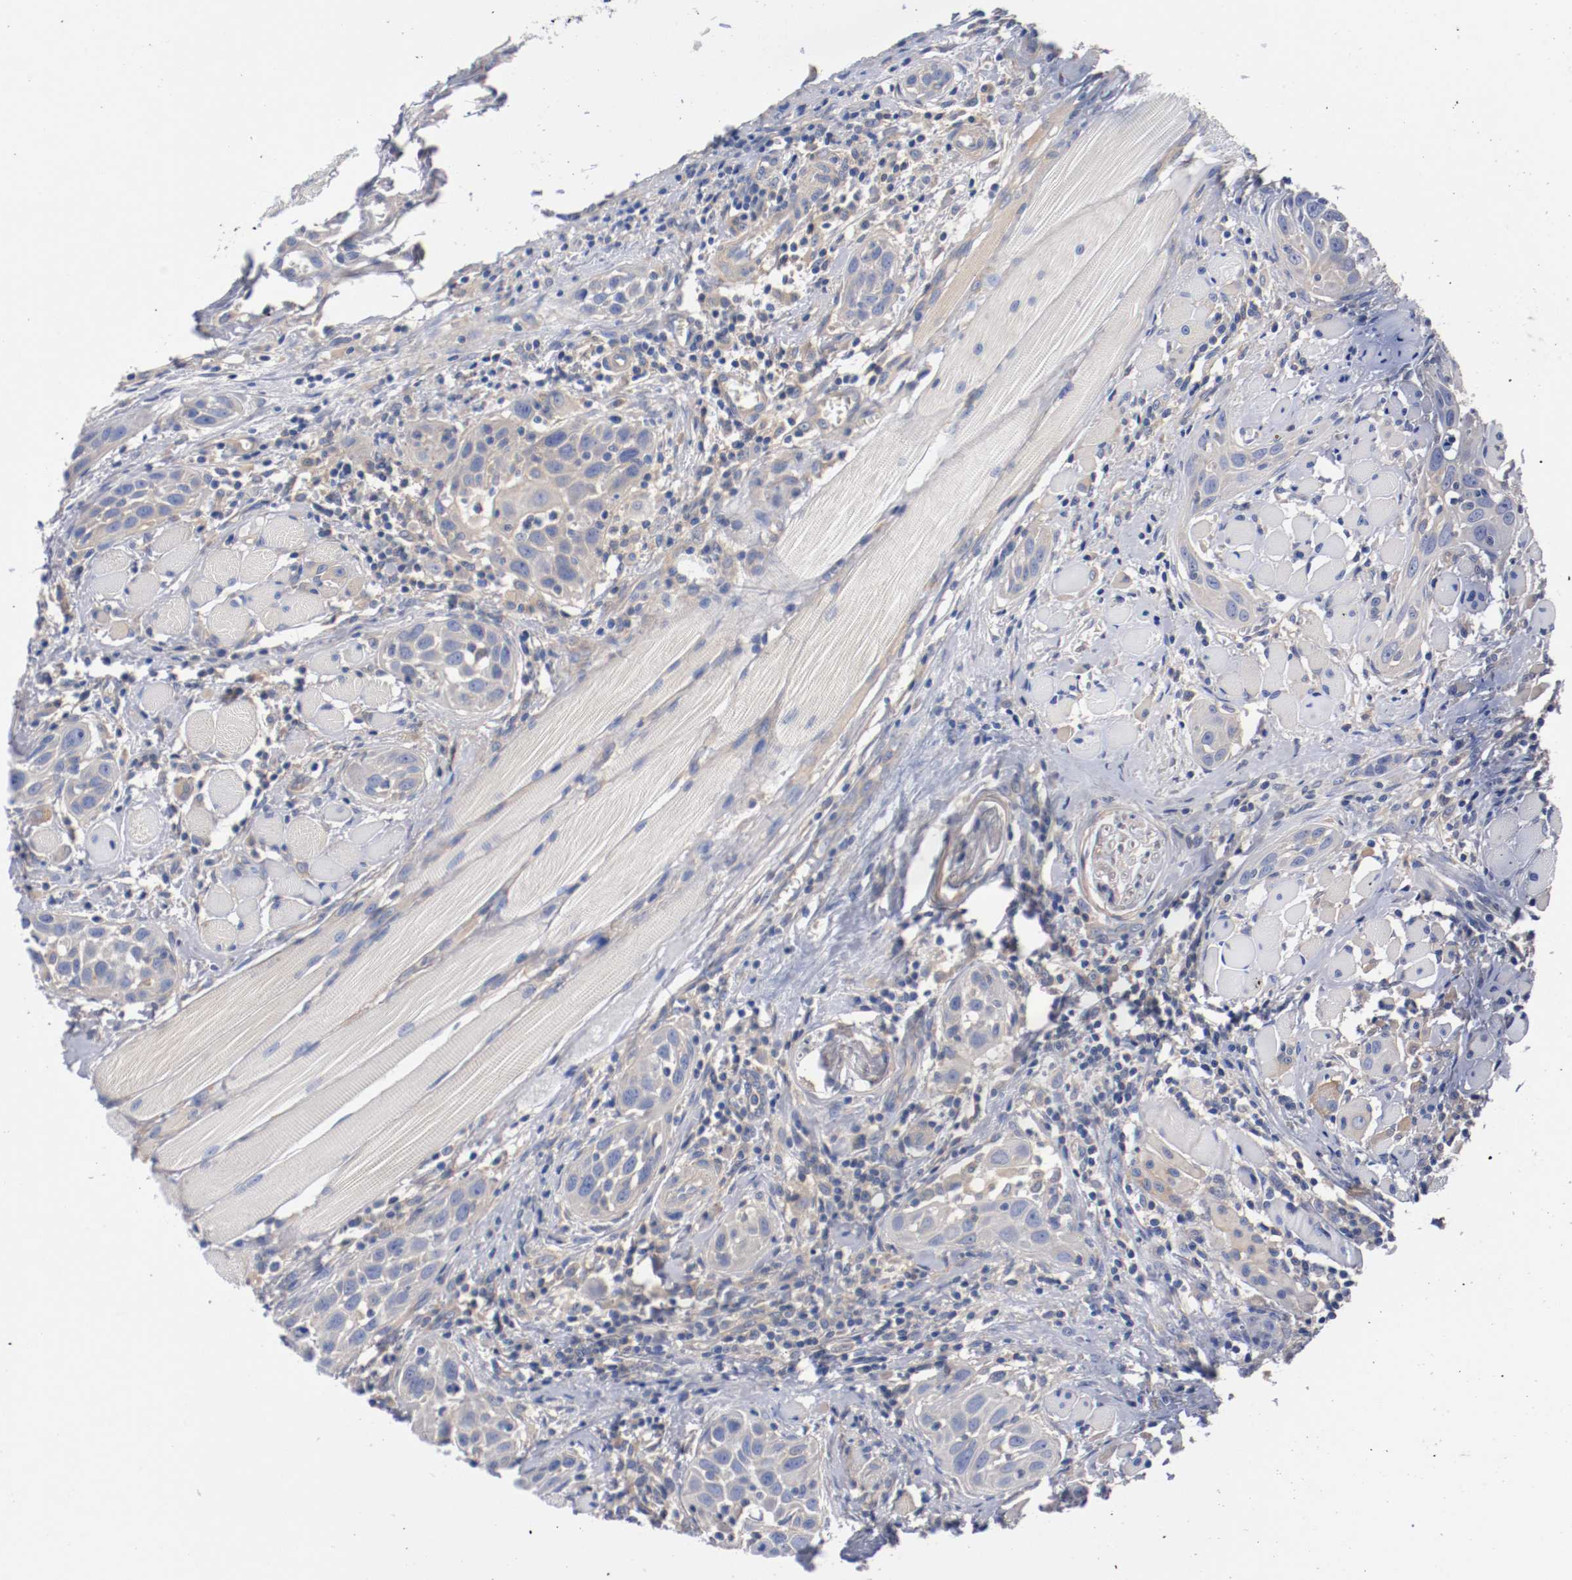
{"staining": {"intensity": "weak", "quantity": ">75%", "location": "cytoplasmic/membranous"}, "tissue": "head and neck cancer", "cell_type": "Tumor cells", "image_type": "cancer", "snomed": [{"axis": "morphology", "description": "Squamous cell carcinoma, NOS"}, {"axis": "topography", "description": "Oral tissue"}, {"axis": "topography", "description": "Head-Neck"}], "caption": "DAB immunohistochemical staining of head and neck cancer (squamous cell carcinoma) demonstrates weak cytoplasmic/membranous protein positivity in about >75% of tumor cells.", "gene": "HGS", "patient": {"sex": "female", "age": 50}}